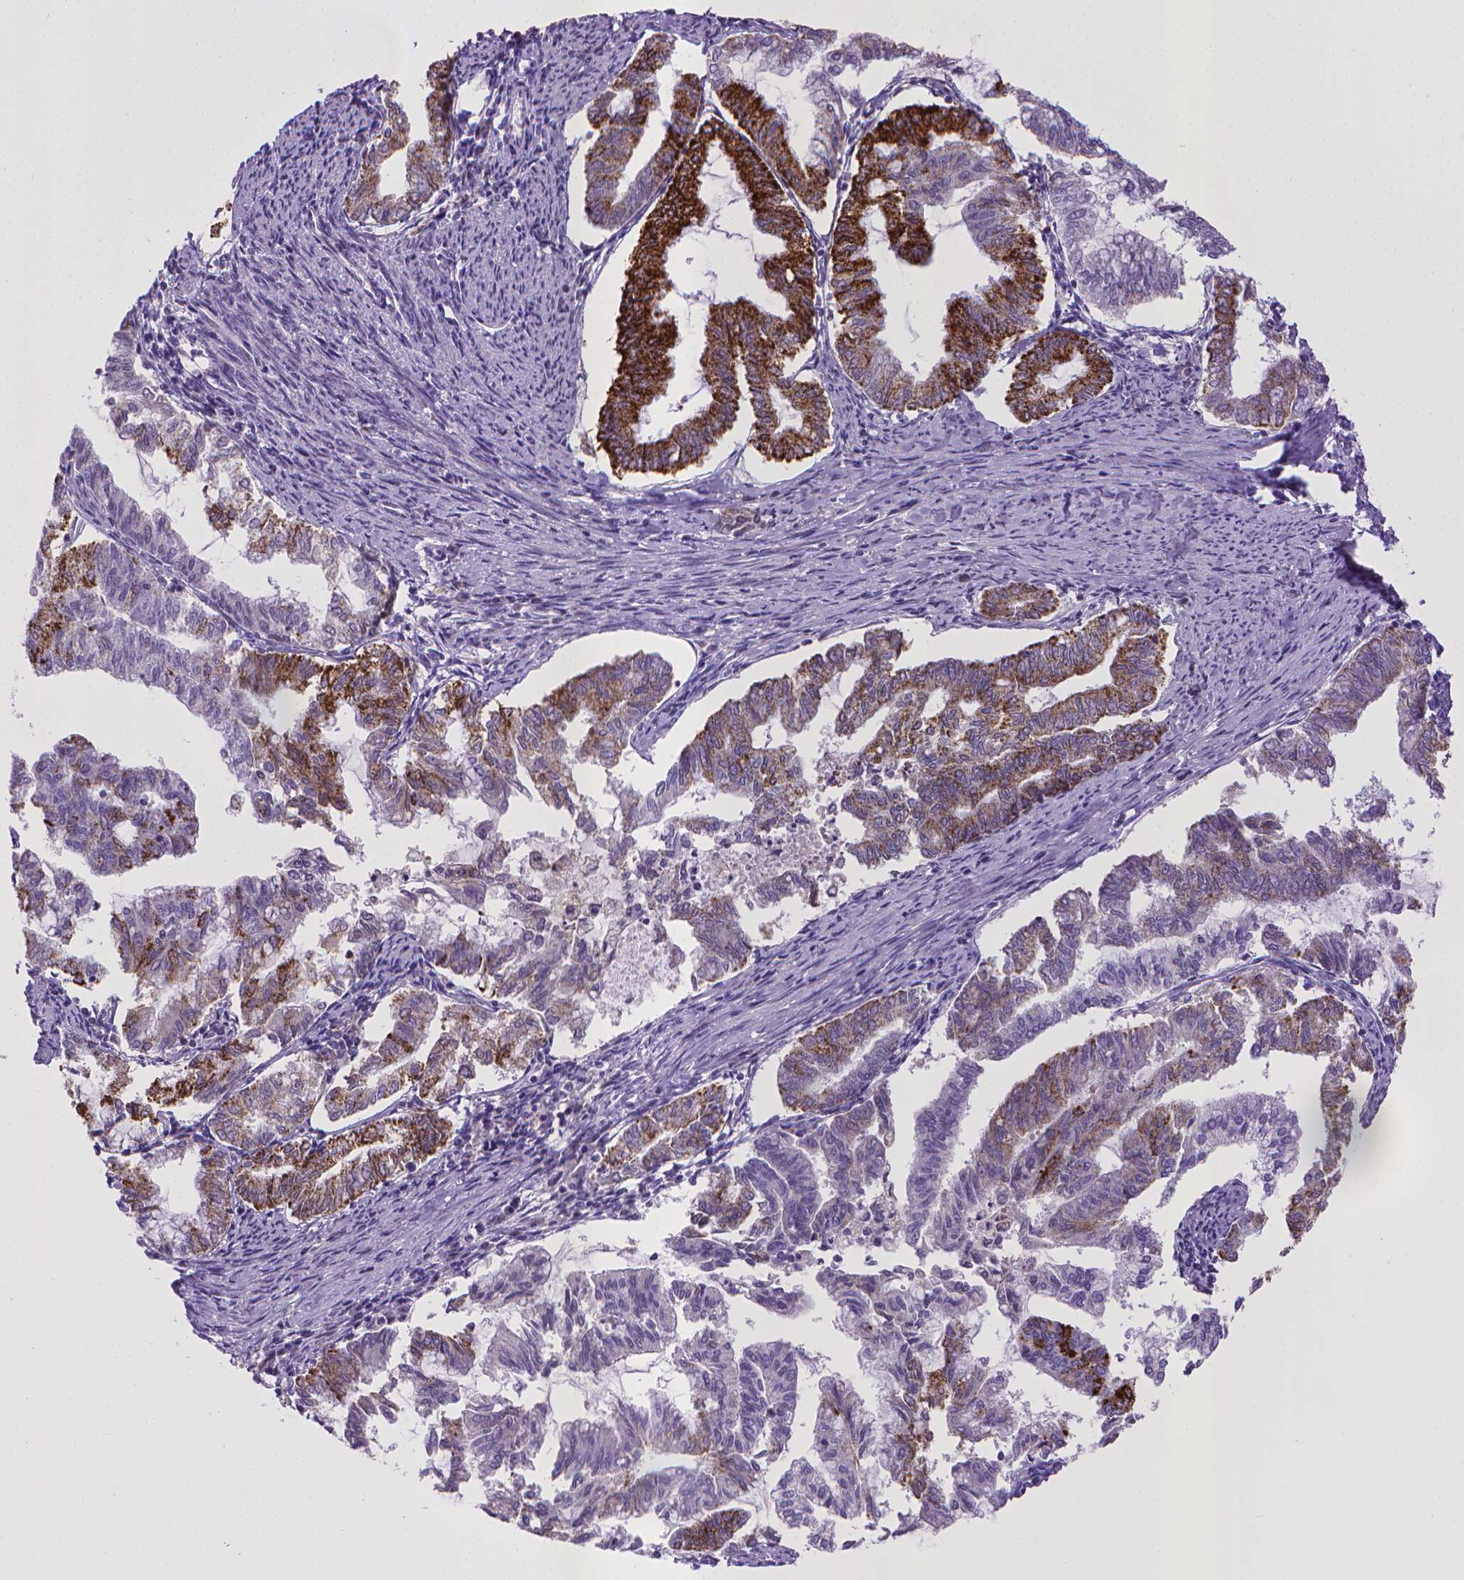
{"staining": {"intensity": "strong", "quantity": "<25%", "location": "cytoplasmic/membranous"}, "tissue": "endometrial cancer", "cell_type": "Tumor cells", "image_type": "cancer", "snomed": [{"axis": "morphology", "description": "Adenocarcinoma, NOS"}, {"axis": "topography", "description": "Endometrium"}], "caption": "The histopathology image displays immunohistochemical staining of endometrial cancer (adenocarcinoma). There is strong cytoplasmic/membranous positivity is seen in about <25% of tumor cells.", "gene": "KMO", "patient": {"sex": "female", "age": 79}}